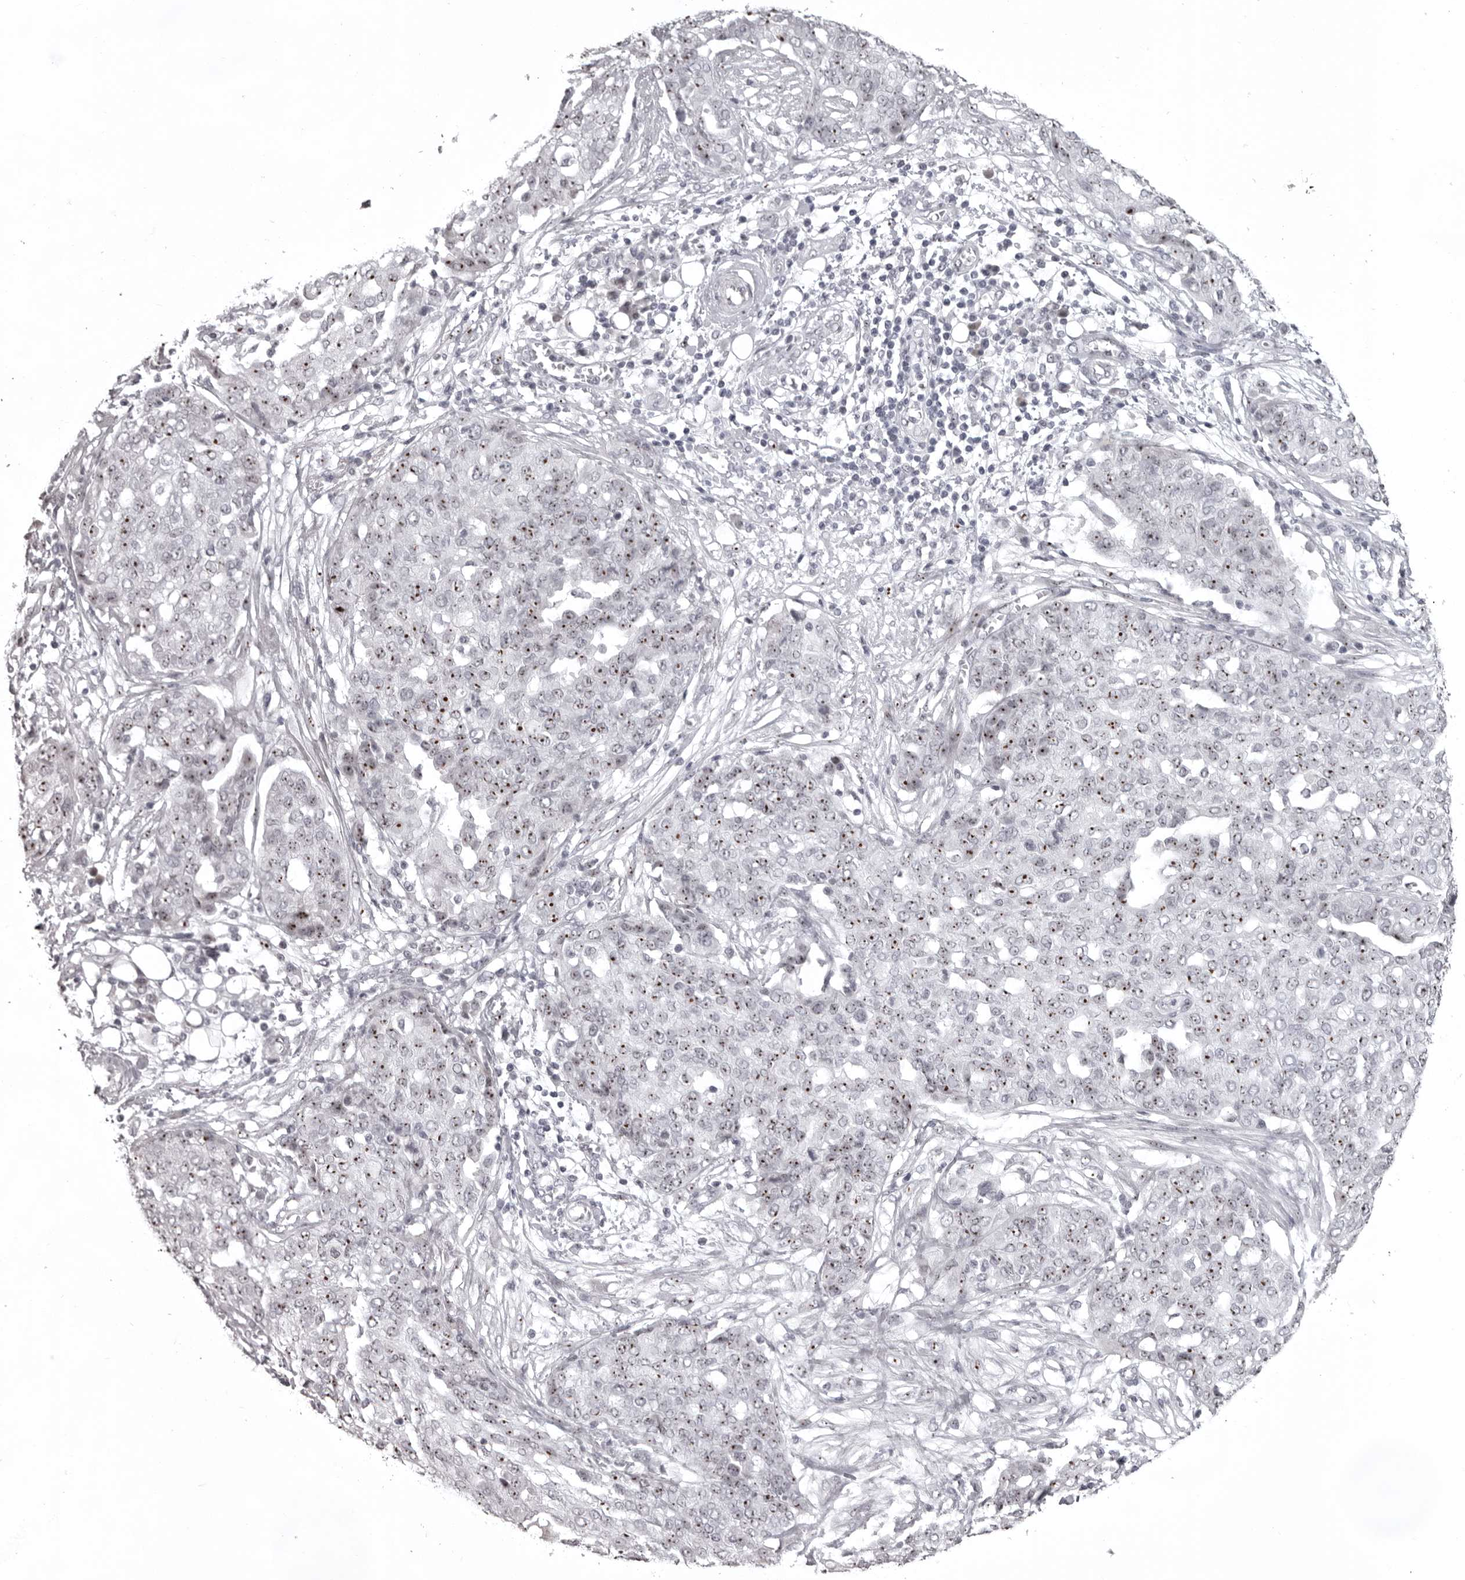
{"staining": {"intensity": "strong", "quantity": ">75%", "location": "nuclear"}, "tissue": "ovarian cancer", "cell_type": "Tumor cells", "image_type": "cancer", "snomed": [{"axis": "morphology", "description": "Cystadenocarcinoma, serous, NOS"}, {"axis": "topography", "description": "Soft tissue"}, {"axis": "topography", "description": "Ovary"}], "caption": "Immunohistochemical staining of ovarian cancer (serous cystadenocarcinoma) reveals high levels of strong nuclear protein expression in about >75% of tumor cells. (IHC, brightfield microscopy, high magnification).", "gene": "HELZ", "patient": {"sex": "female", "age": 57}}